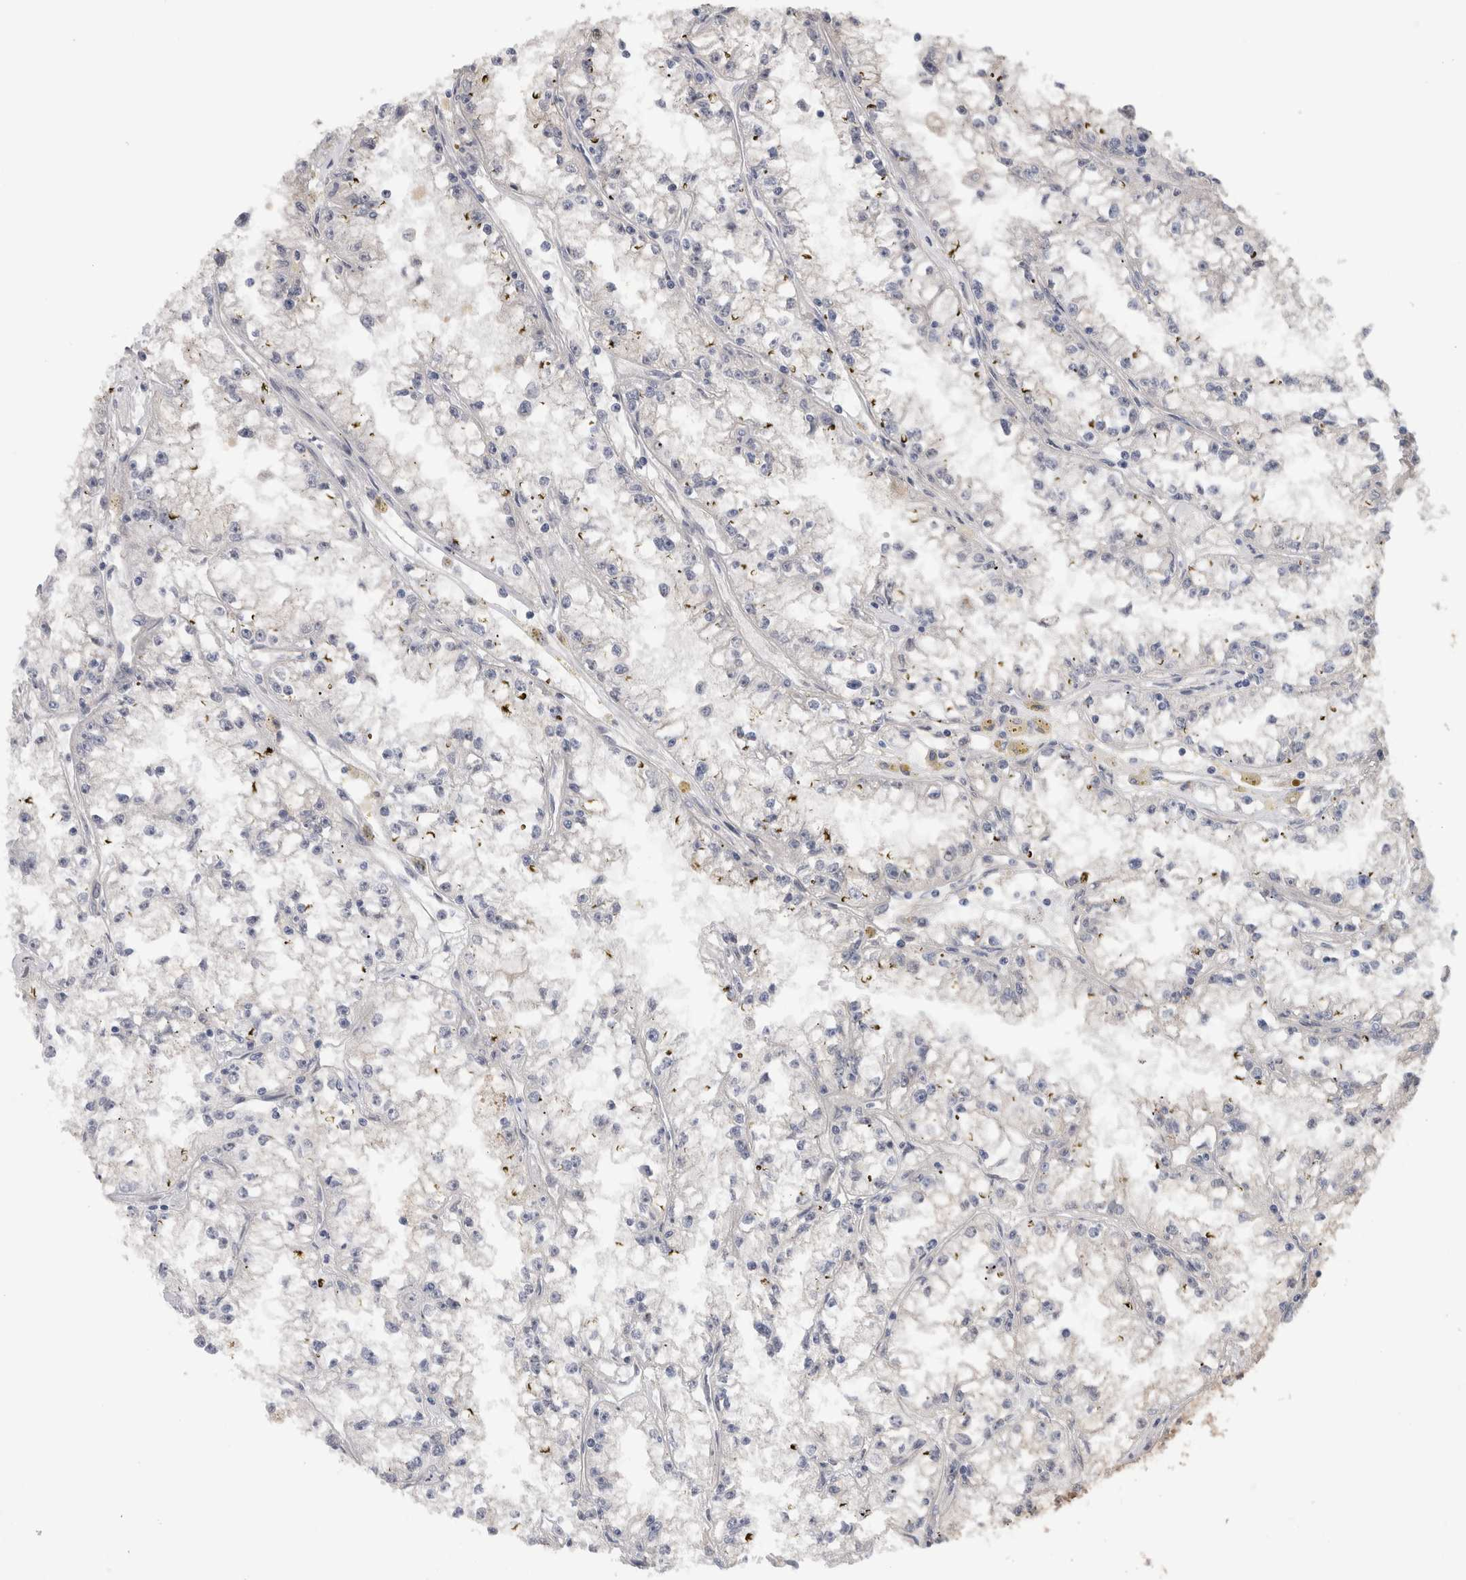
{"staining": {"intensity": "negative", "quantity": "none", "location": "none"}, "tissue": "renal cancer", "cell_type": "Tumor cells", "image_type": "cancer", "snomed": [{"axis": "morphology", "description": "Adenocarcinoma, NOS"}, {"axis": "topography", "description": "Kidney"}], "caption": "A high-resolution image shows IHC staining of adenocarcinoma (renal), which reveals no significant staining in tumor cells.", "gene": "TAFA5", "patient": {"sex": "male", "age": 56}}